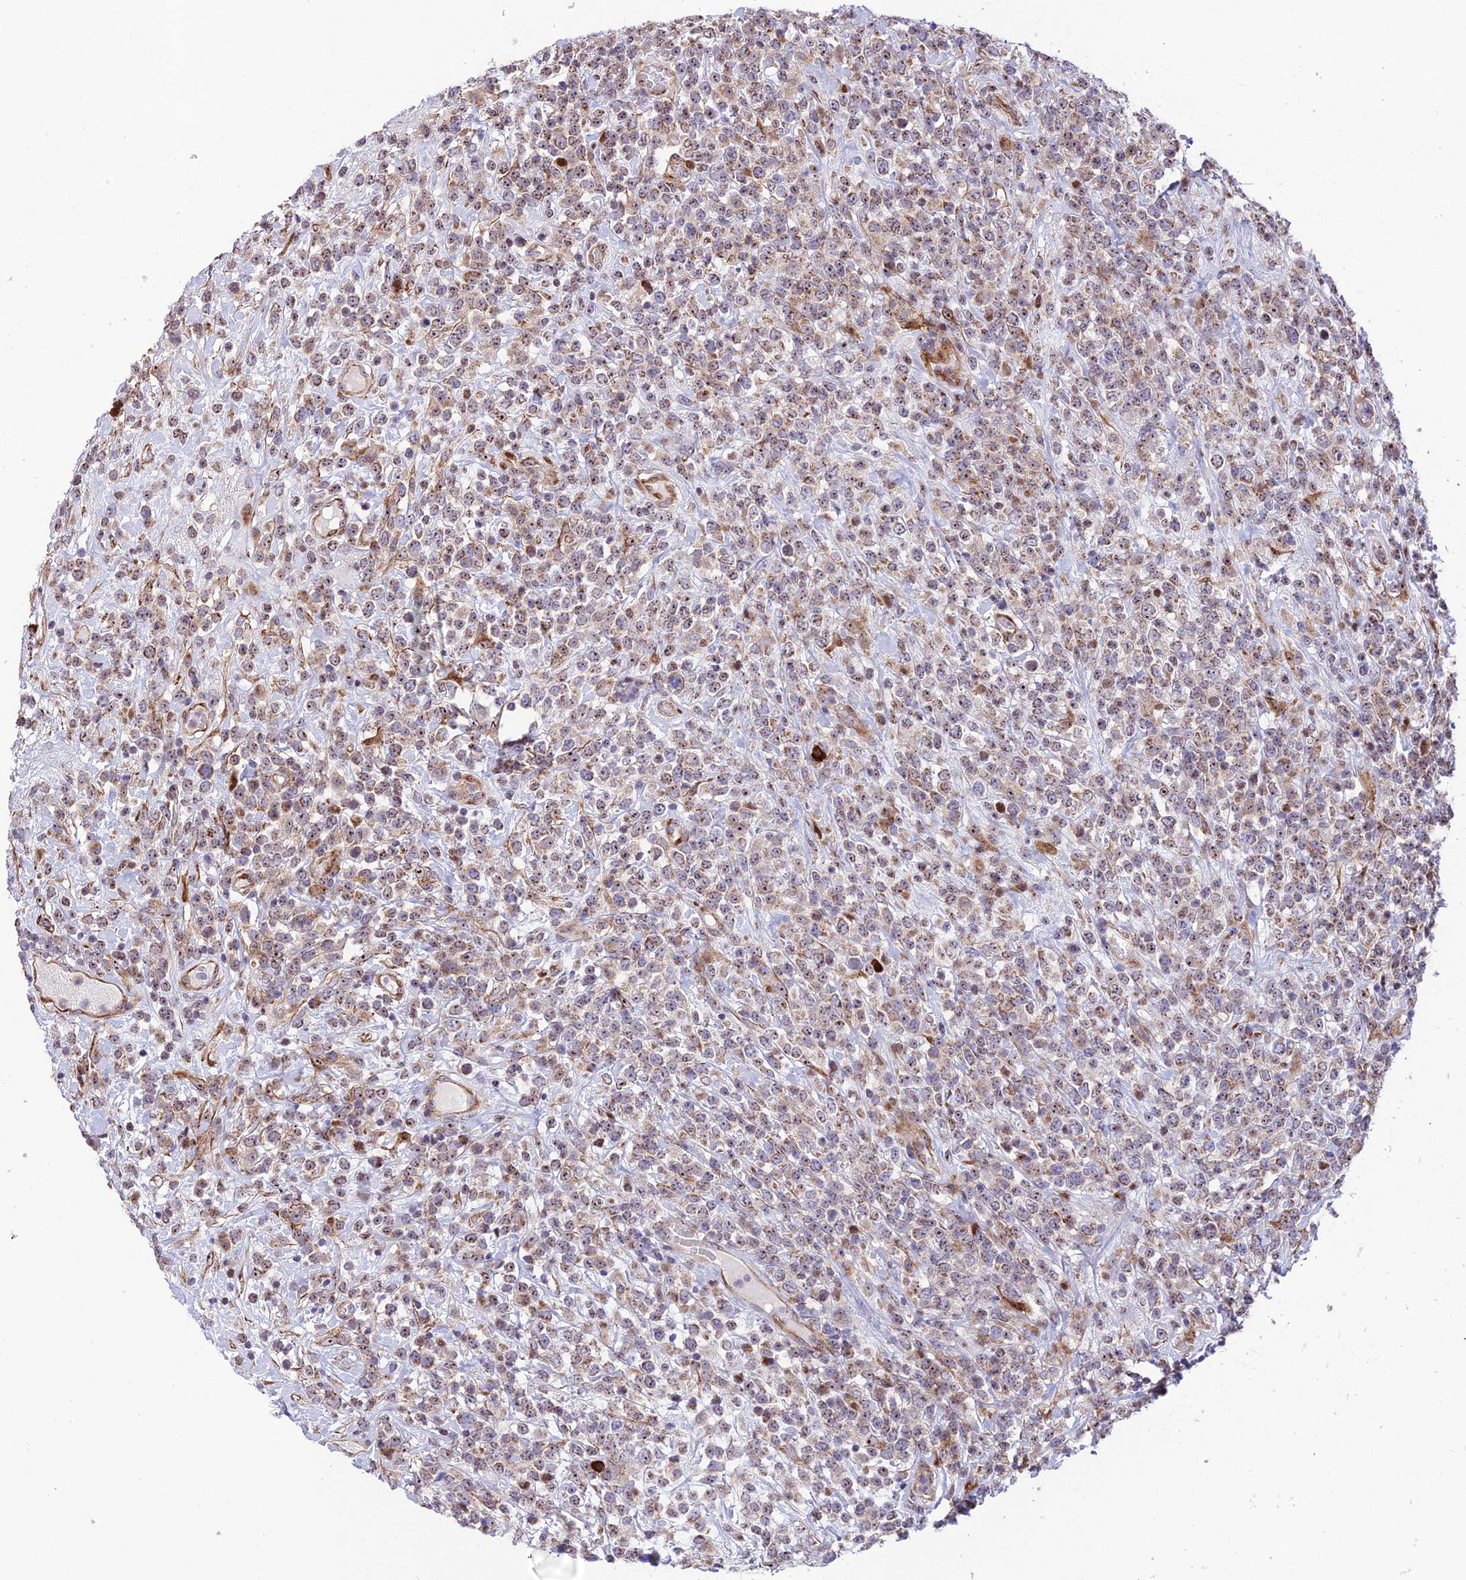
{"staining": {"intensity": "moderate", "quantity": "25%-75%", "location": "nuclear"}, "tissue": "lymphoma", "cell_type": "Tumor cells", "image_type": "cancer", "snomed": [{"axis": "morphology", "description": "Malignant lymphoma, non-Hodgkin's type, High grade"}, {"axis": "topography", "description": "Colon"}], "caption": "Brown immunohistochemical staining in human lymphoma displays moderate nuclear positivity in approximately 25%-75% of tumor cells.", "gene": "KBTBD7", "patient": {"sex": "female", "age": 53}}